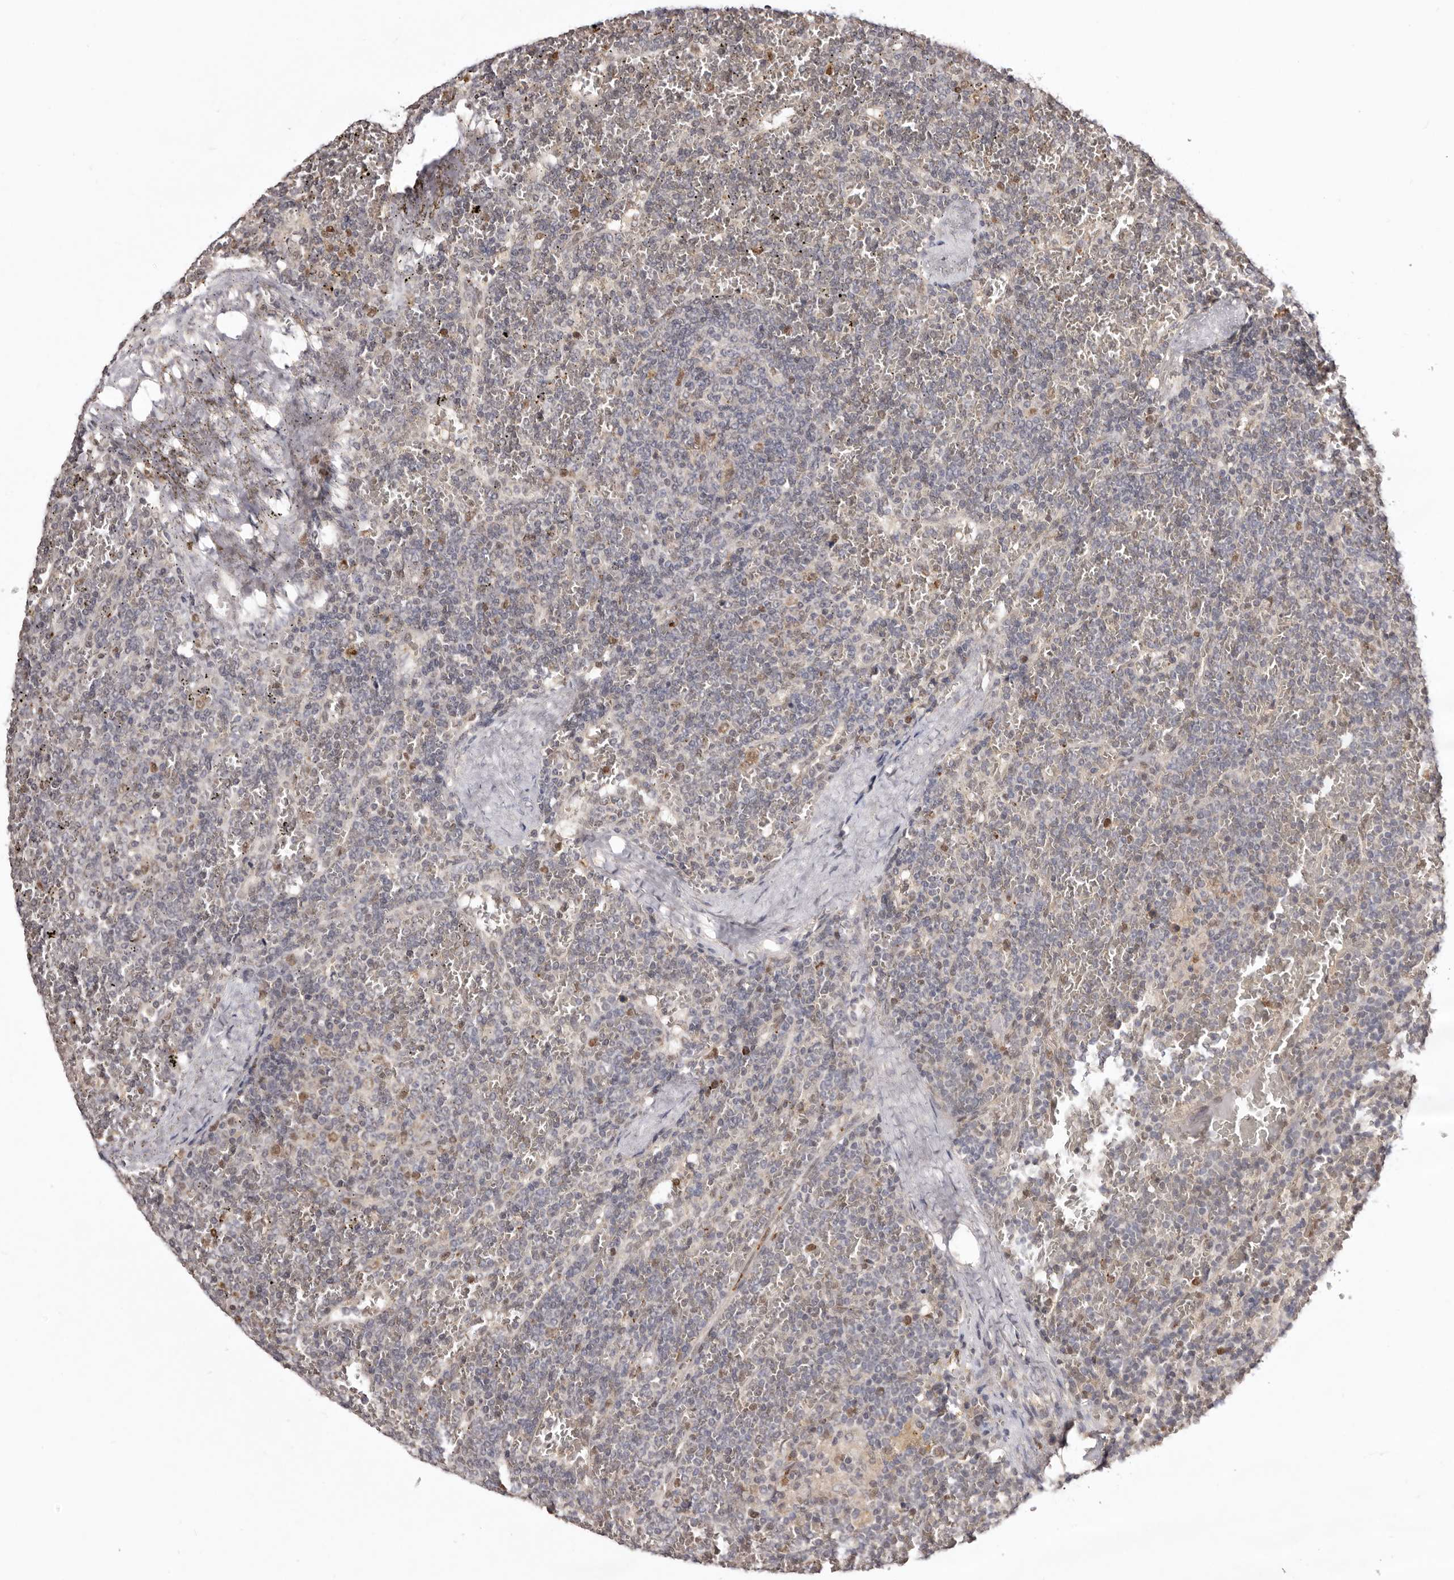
{"staining": {"intensity": "moderate", "quantity": "<25%", "location": "nuclear"}, "tissue": "lymphoma", "cell_type": "Tumor cells", "image_type": "cancer", "snomed": [{"axis": "morphology", "description": "Malignant lymphoma, non-Hodgkin's type, Low grade"}, {"axis": "topography", "description": "Spleen"}], "caption": "Immunohistochemical staining of lymphoma shows low levels of moderate nuclear protein expression in approximately <25% of tumor cells.", "gene": "NOTCH1", "patient": {"sex": "female", "age": 19}}